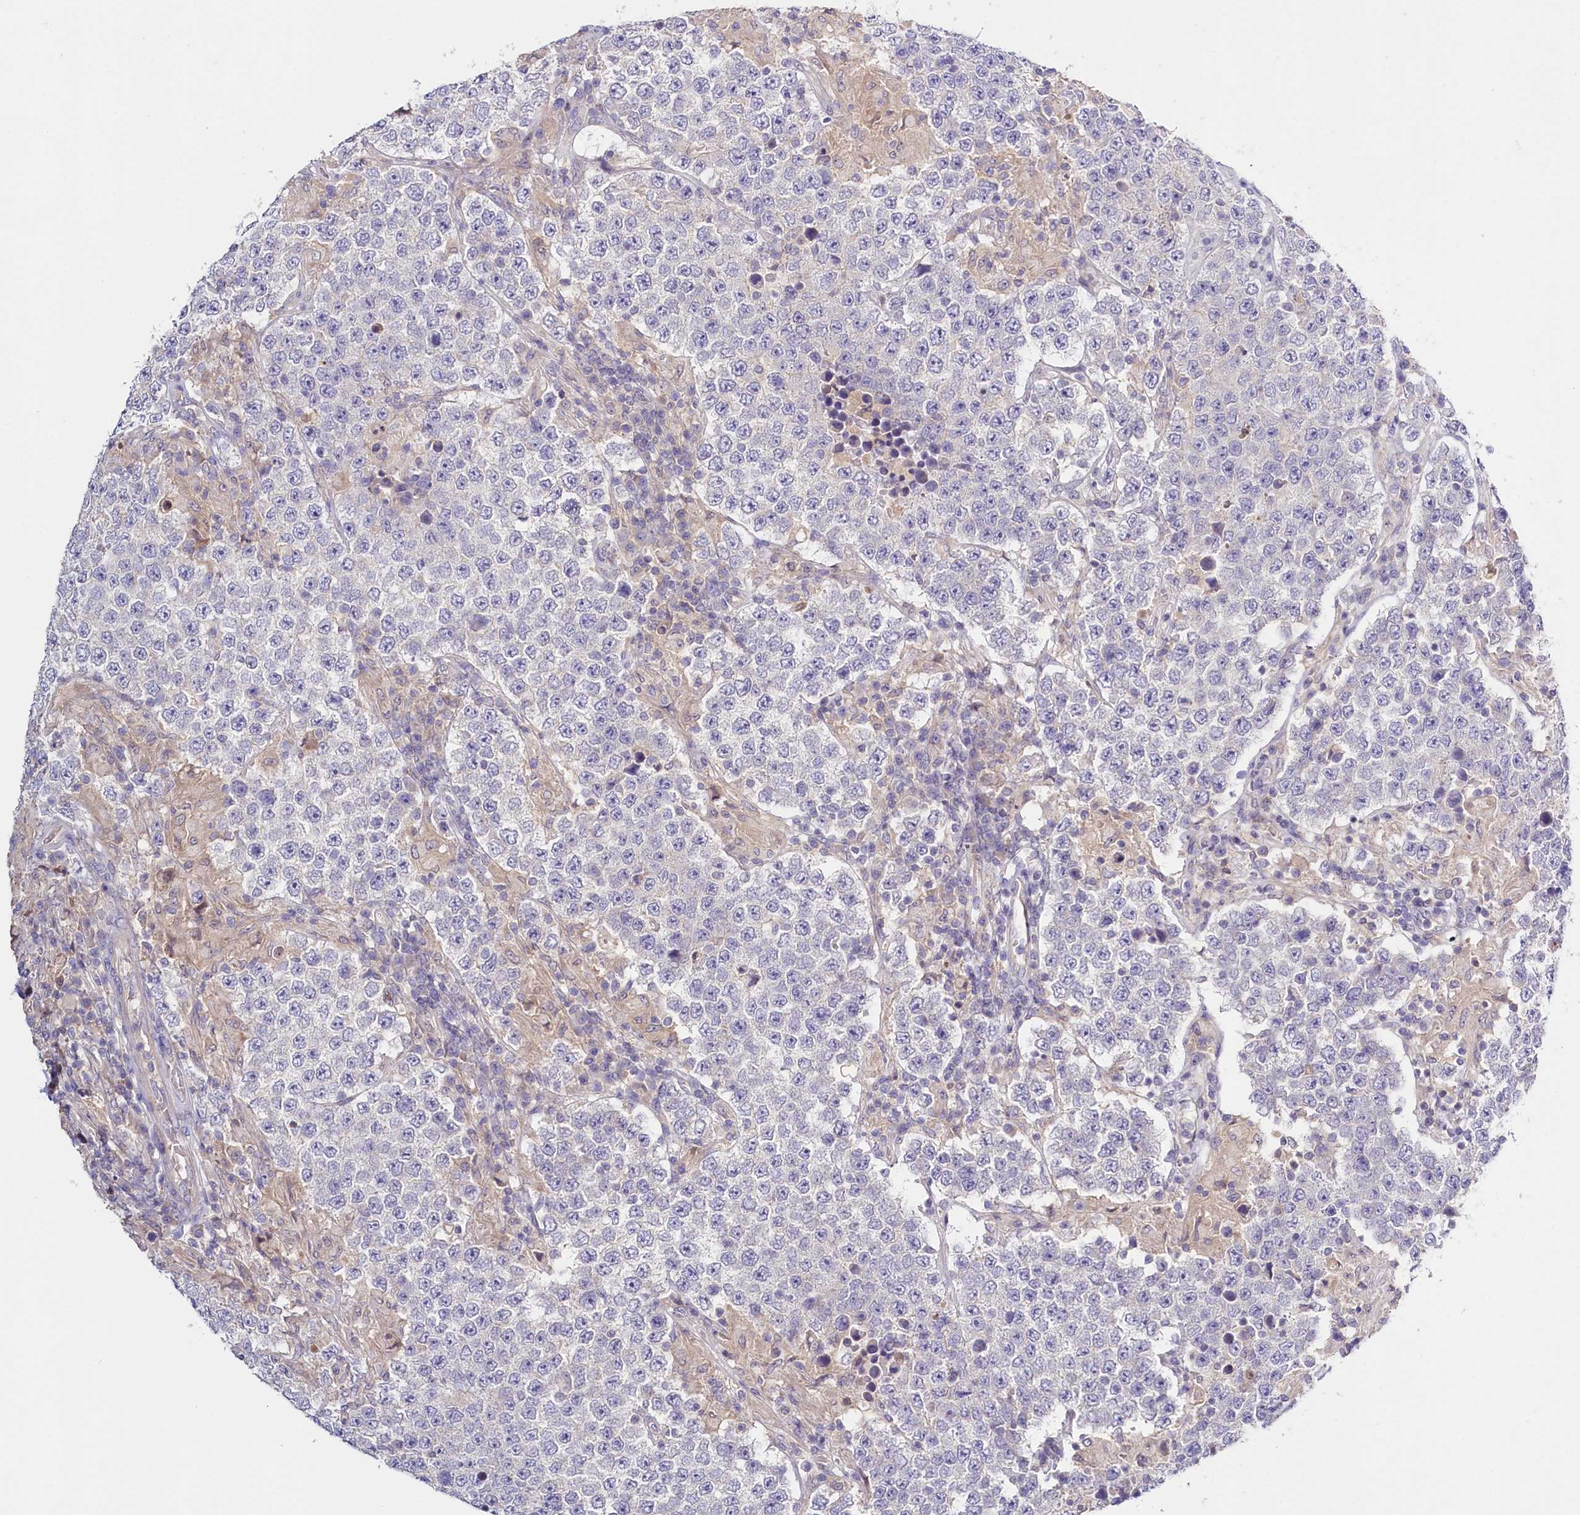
{"staining": {"intensity": "negative", "quantity": "none", "location": "none"}, "tissue": "testis cancer", "cell_type": "Tumor cells", "image_type": "cancer", "snomed": [{"axis": "morphology", "description": "Normal tissue, NOS"}, {"axis": "morphology", "description": "Urothelial carcinoma, High grade"}, {"axis": "morphology", "description": "Seminoma, NOS"}, {"axis": "morphology", "description": "Carcinoma, Embryonal, NOS"}, {"axis": "topography", "description": "Urinary bladder"}, {"axis": "topography", "description": "Testis"}], "caption": "The micrograph reveals no significant expression in tumor cells of urothelial carcinoma (high-grade) (testis).", "gene": "PDE6D", "patient": {"sex": "male", "age": 41}}